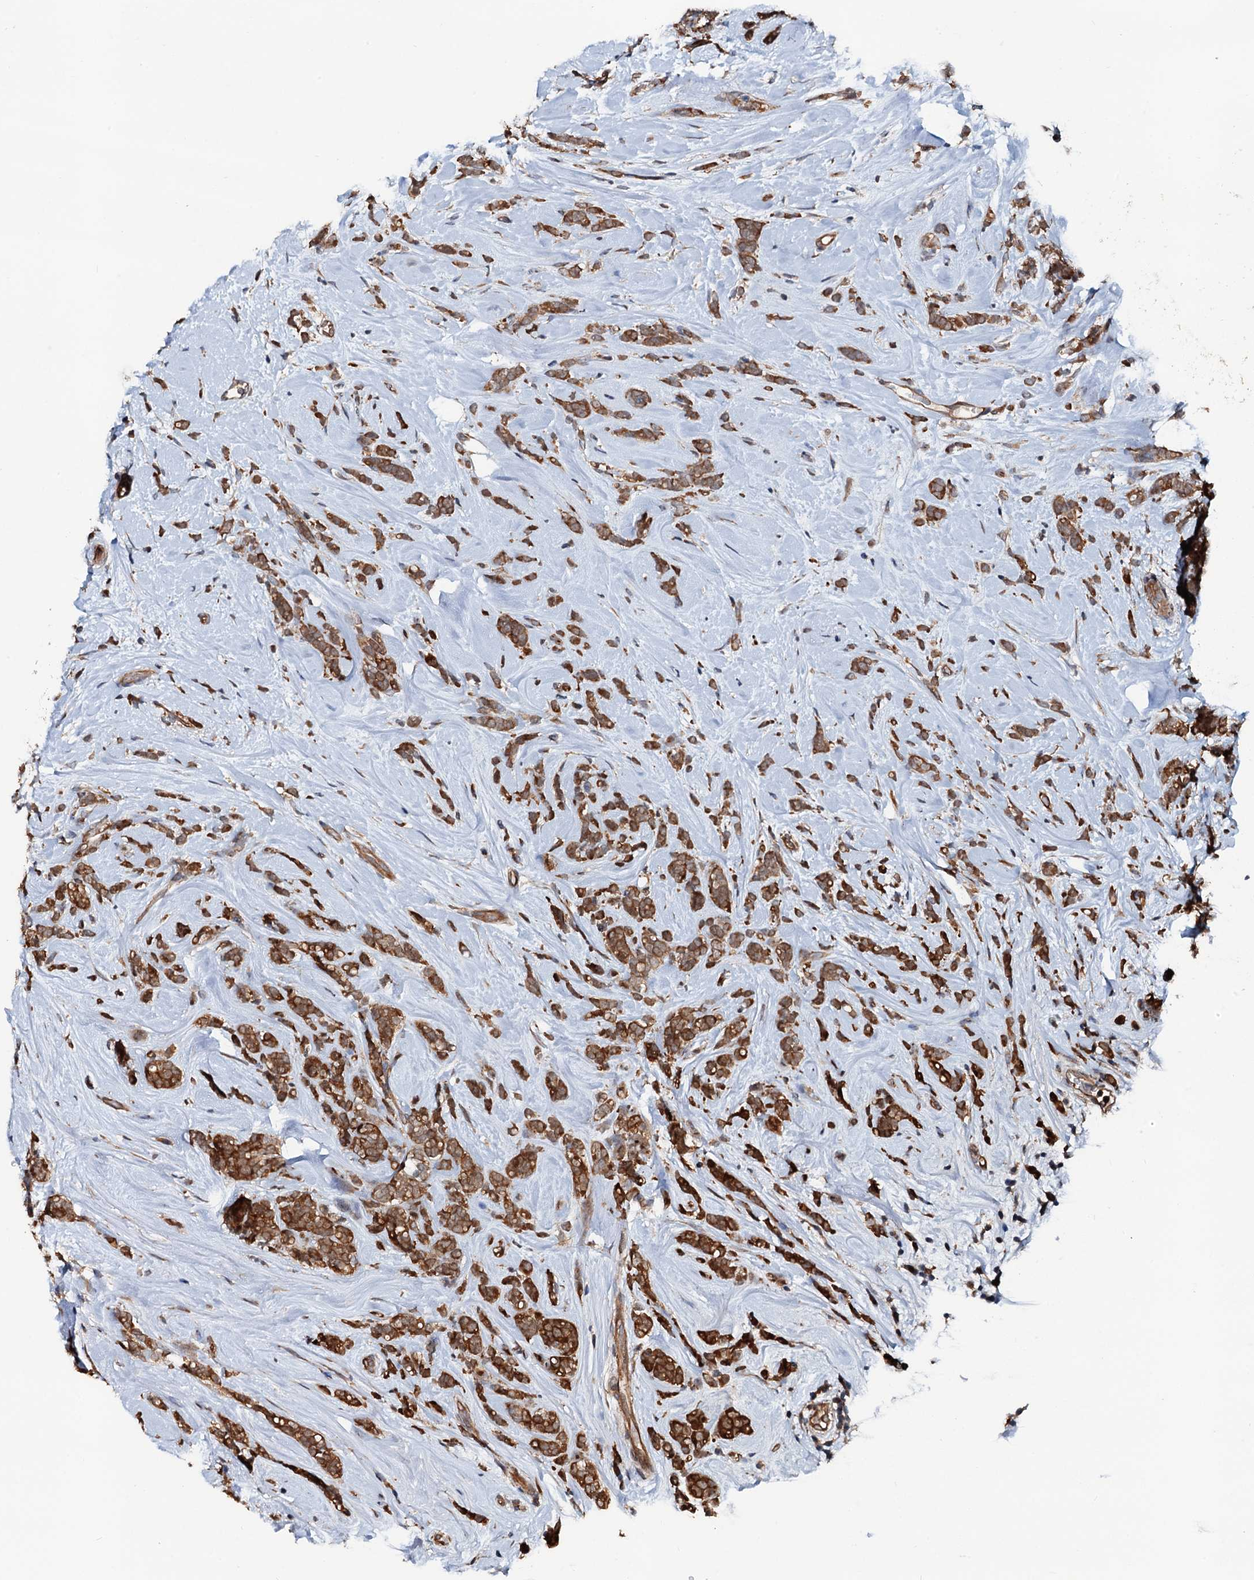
{"staining": {"intensity": "moderate", "quantity": ">75%", "location": "cytoplasmic/membranous"}, "tissue": "breast cancer", "cell_type": "Tumor cells", "image_type": "cancer", "snomed": [{"axis": "morphology", "description": "Lobular carcinoma"}, {"axis": "topography", "description": "Breast"}], "caption": "The photomicrograph shows immunohistochemical staining of breast cancer. There is moderate cytoplasmic/membranous expression is present in about >75% of tumor cells.", "gene": "AAGAB", "patient": {"sex": "female", "age": 58}}